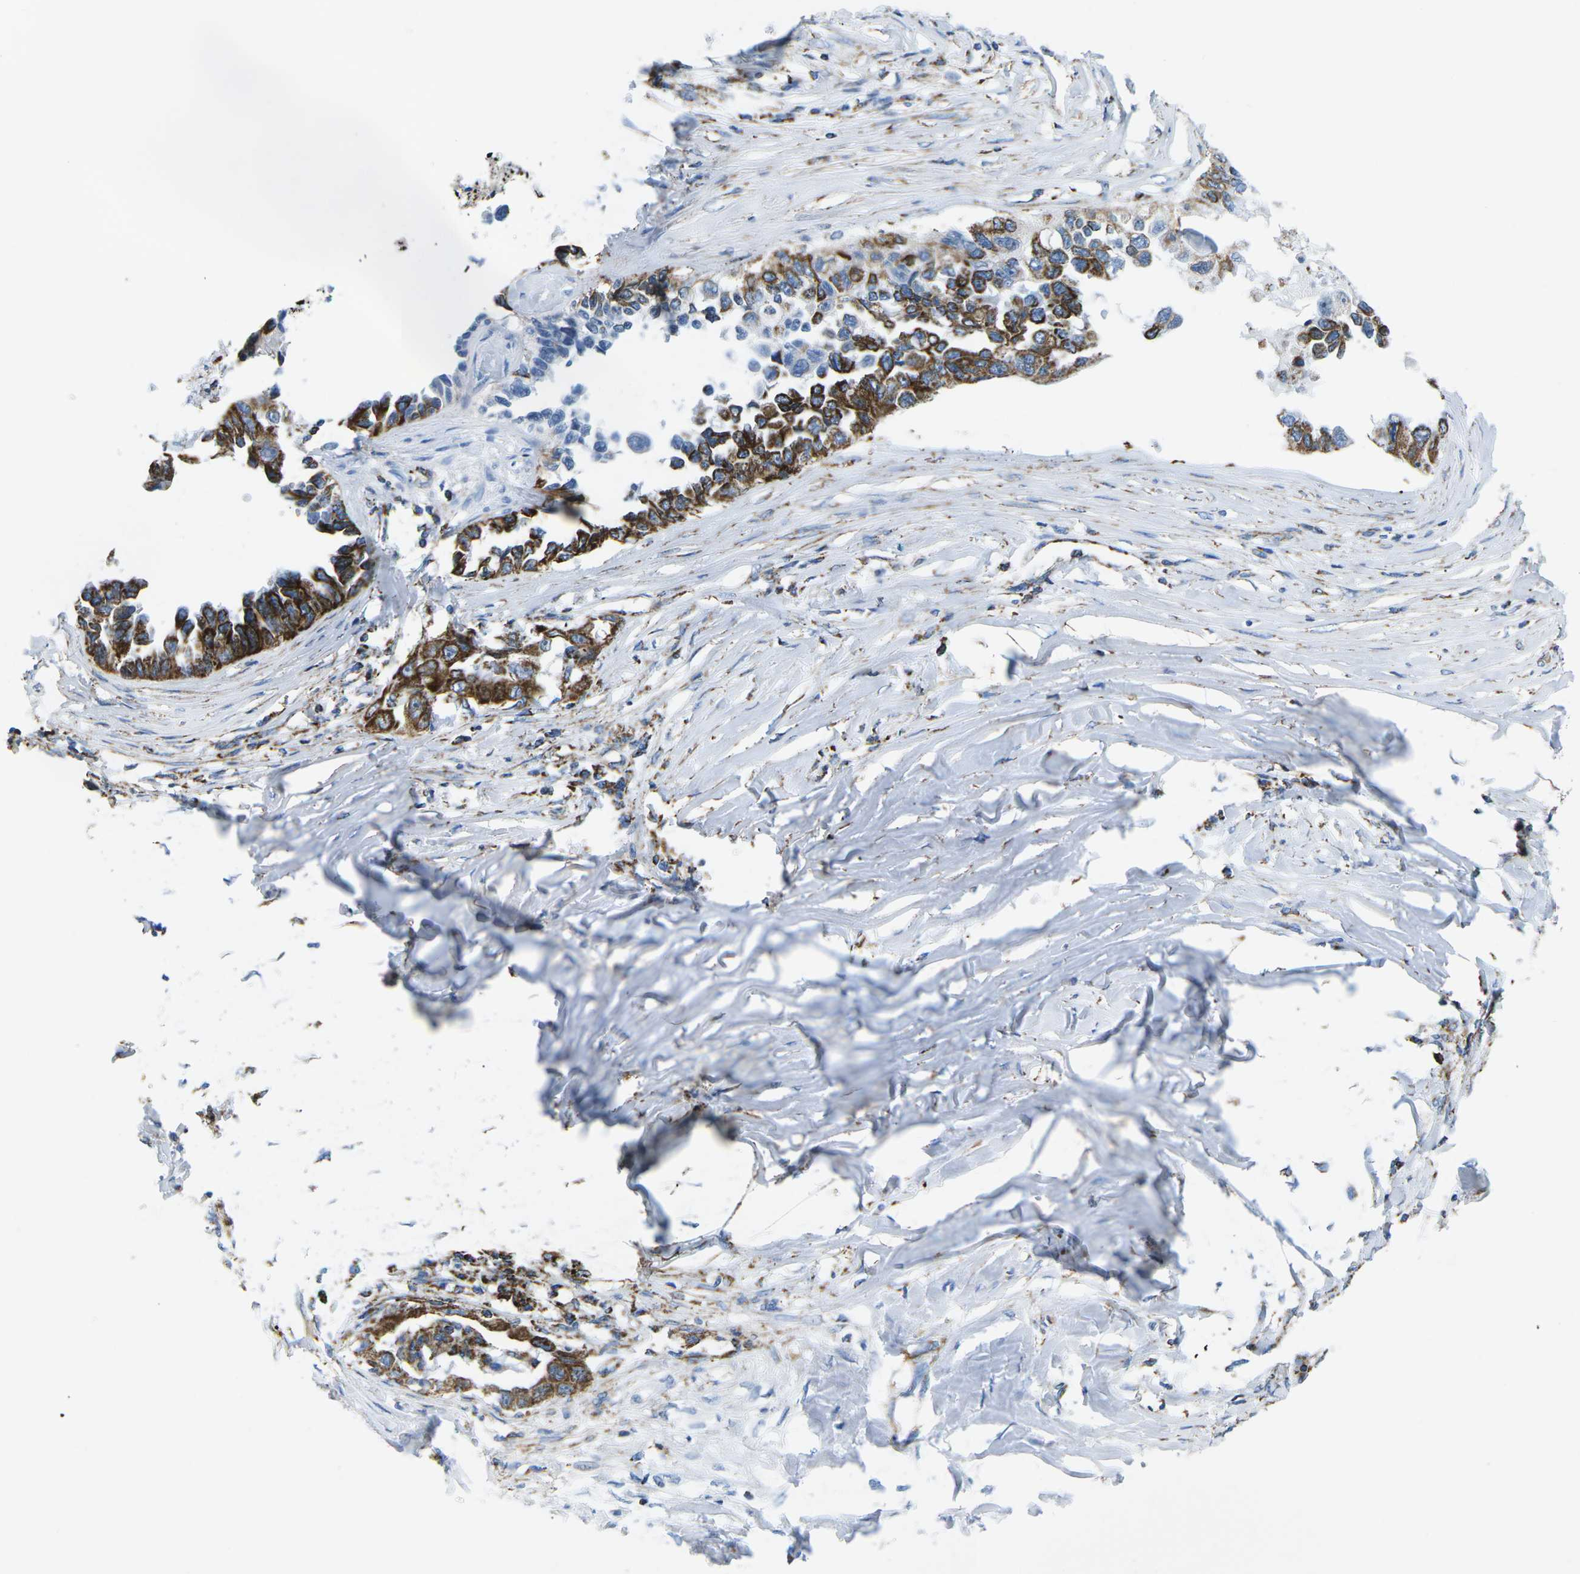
{"staining": {"intensity": "strong", "quantity": ">75%", "location": "cytoplasmic/membranous"}, "tissue": "lung cancer", "cell_type": "Tumor cells", "image_type": "cancer", "snomed": [{"axis": "morphology", "description": "Adenocarcinoma, NOS"}, {"axis": "topography", "description": "Lung"}], "caption": "Immunohistochemistry (IHC) staining of lung adenocarcinoma, which shows high levels of strong cytoplasmic/membranous expression in about >75% of tumor cells indicating strong cytoplasmic/membranous protein expression. The staining was performed using DAB (brown) for protein detection and nuclei were counterstained in hematoxylin (blue).", "gene": "COX6C", "patient": {"sex": "female", "age": 51}}